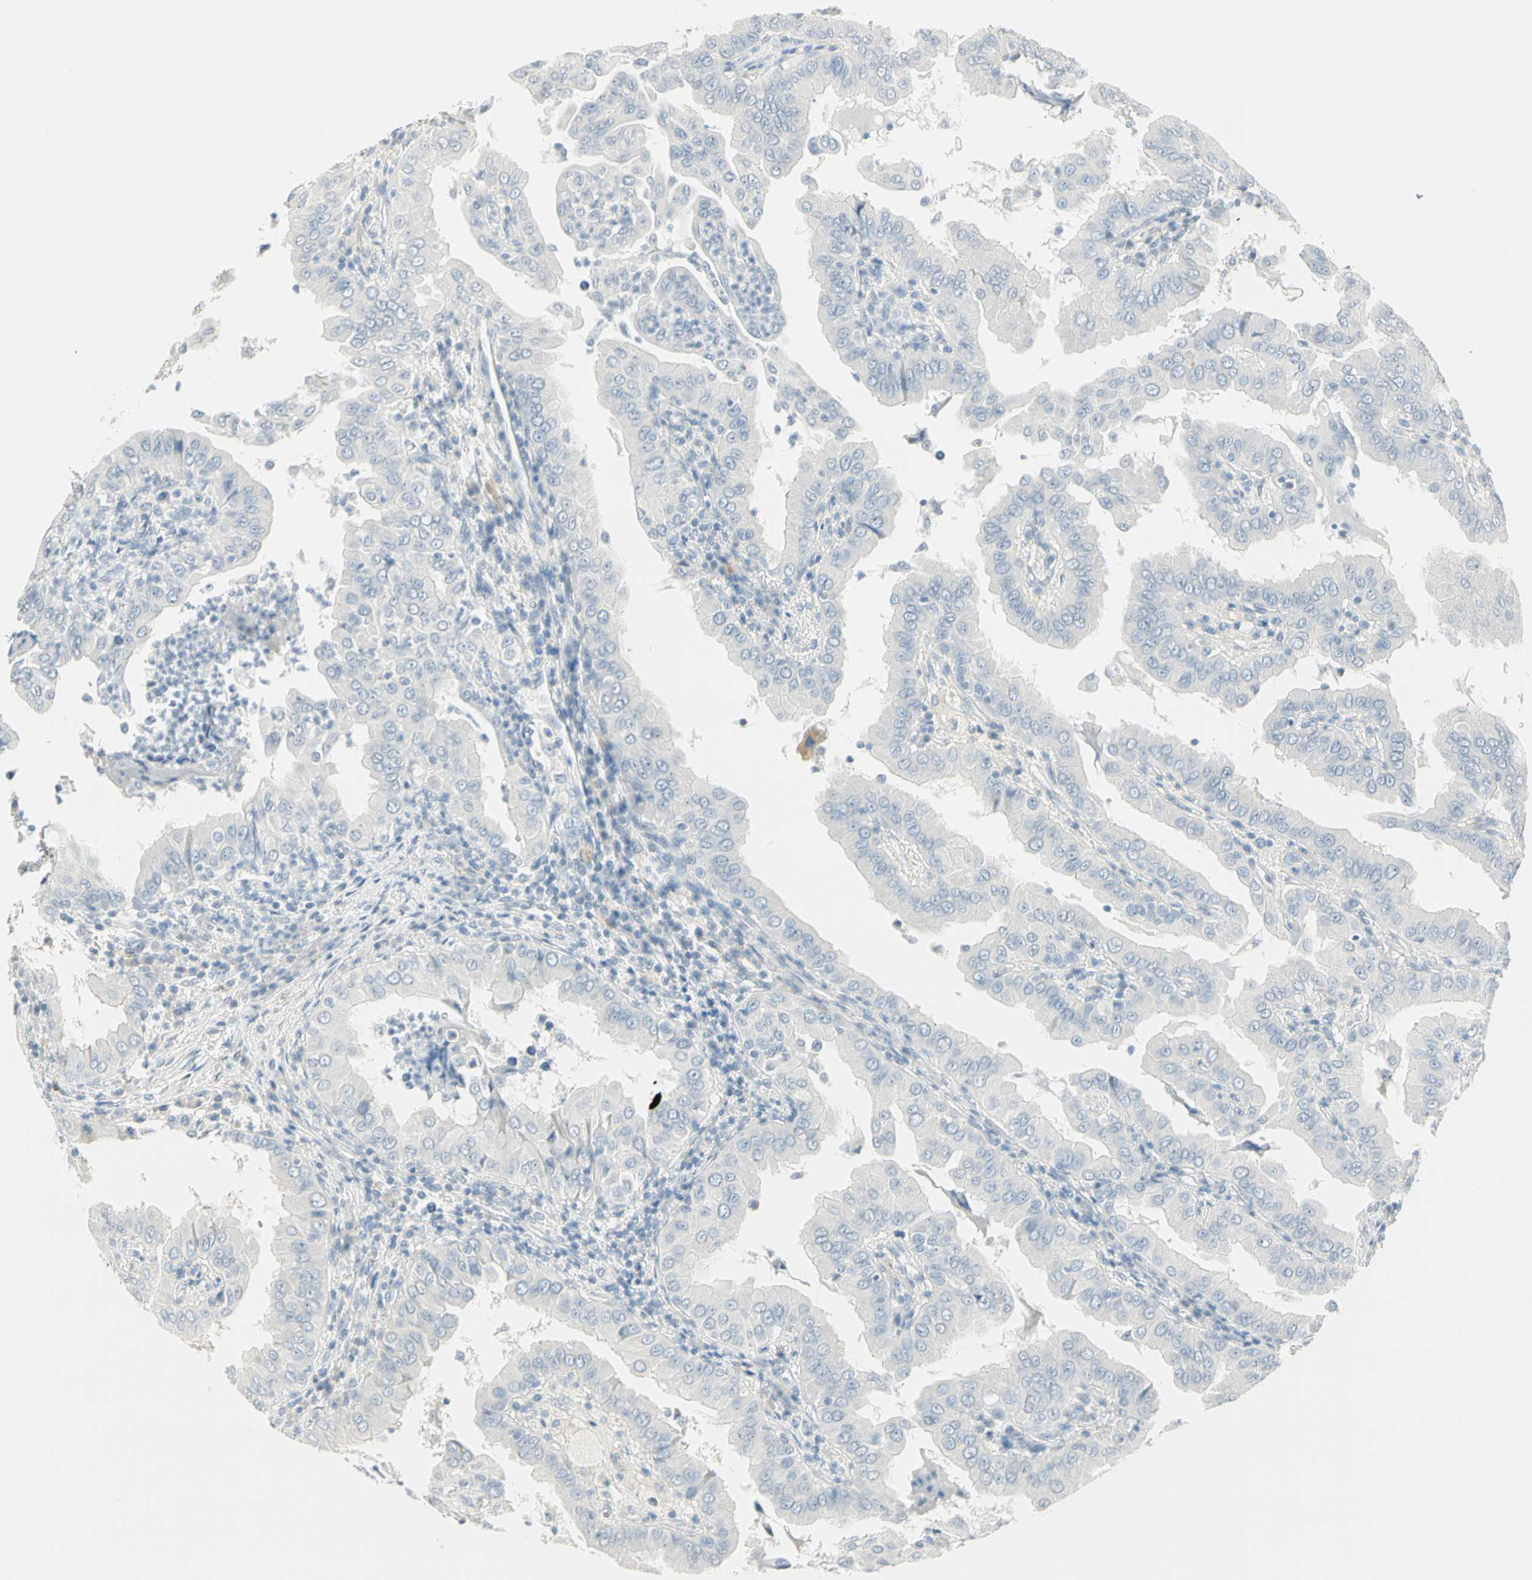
{"staining": {"intensity": "negative", "quantity": "none", "location": "none"}, "tissue": "thyroid cancer", "cell_type": "Tumor cells", "image_type": "cancer", "snomed": [{"axis": "morphology", "description": "Papillary adenocarcinoma, NOS"}, {"axis": "topography", "description": "Thyroid gland"}], "caption": "An image of human papillary adenocarcinoma (thyroid) is negative for staining in tumor cells.", "gene": "MLLT10", "patient": {"sex": "male", "age": 33}}